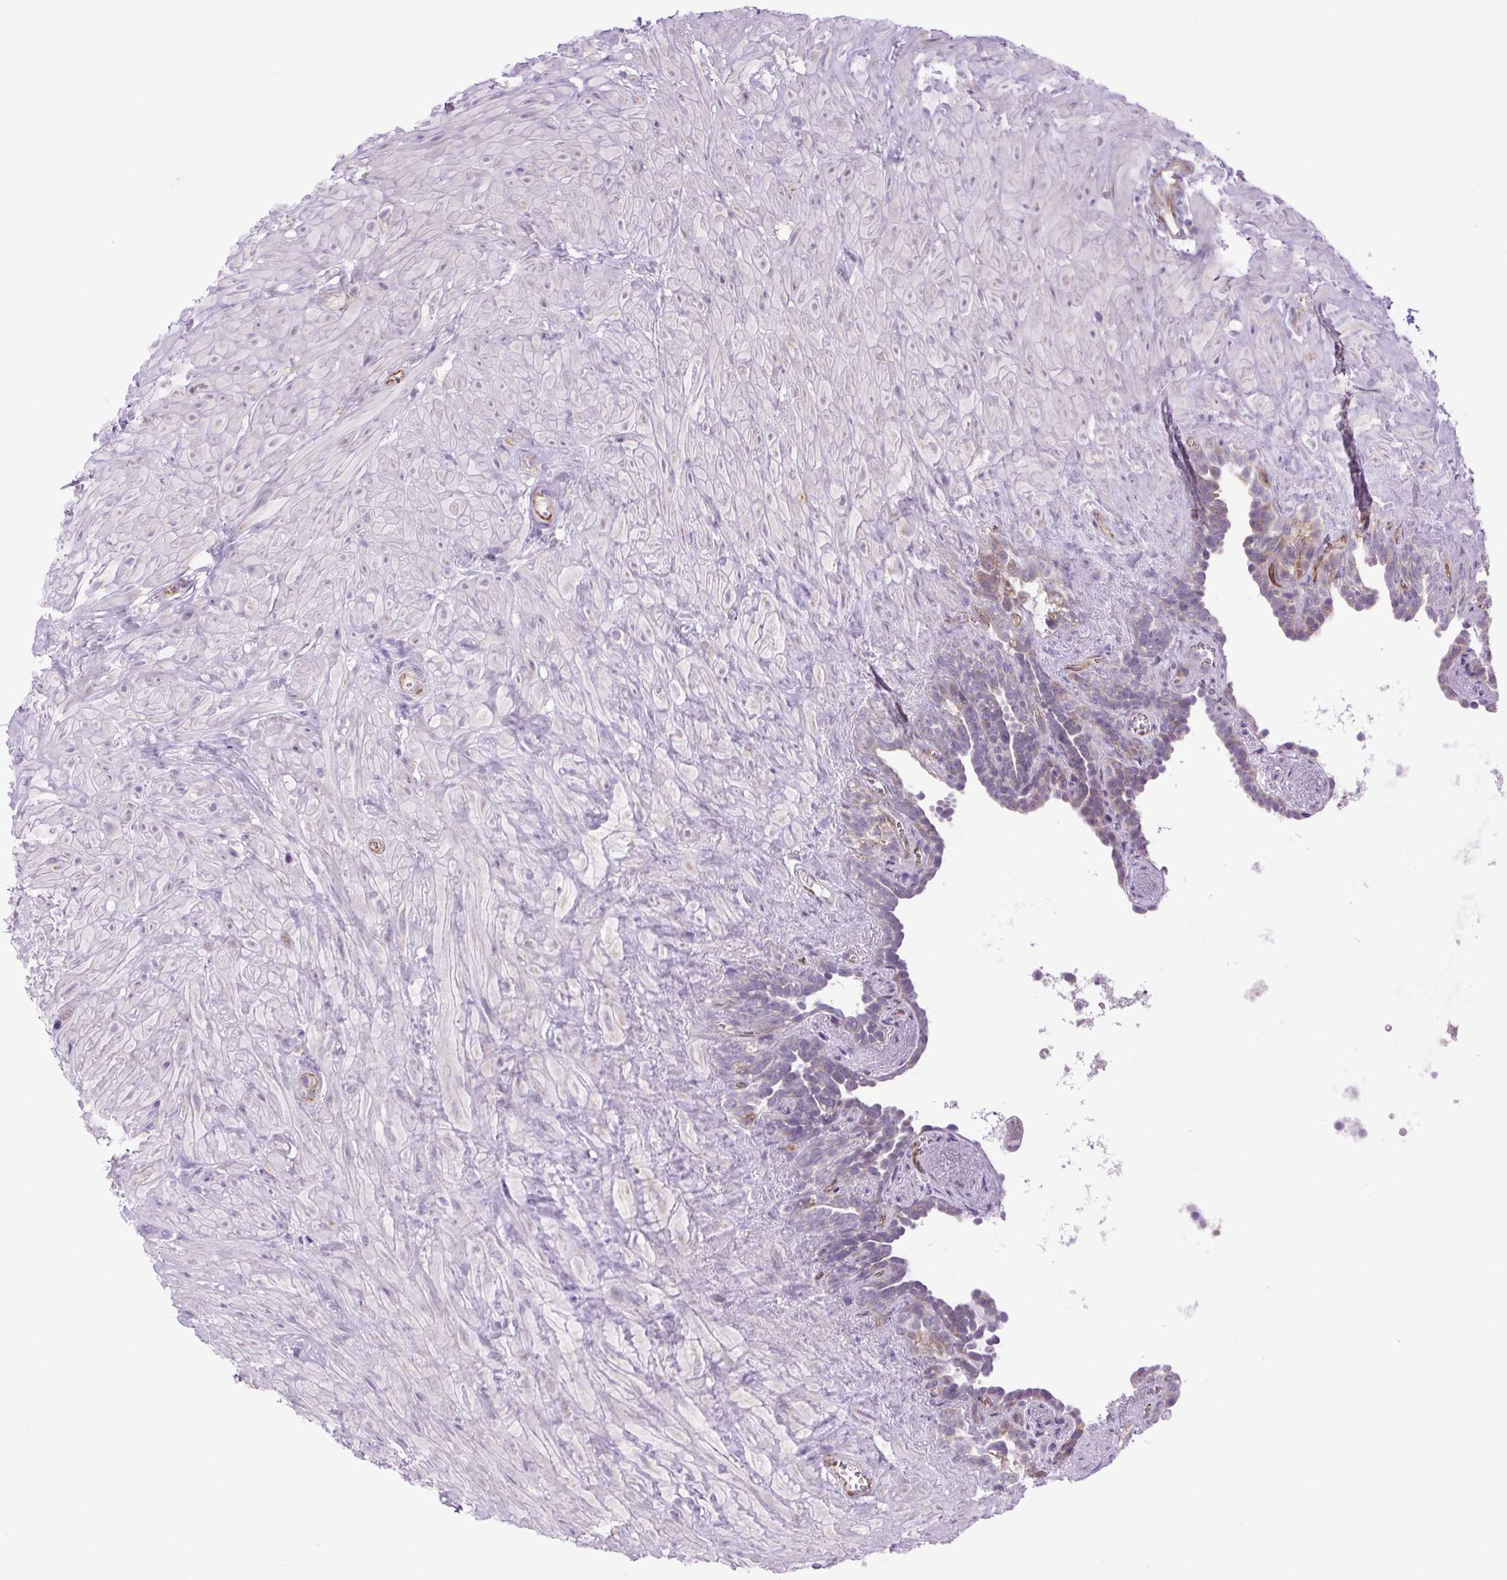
{"staining": {"intensity": "moderate", "quantity": "25%-75%", "location": "cytoplasmic/membranous"}, "tissue": "seminal vesicle", "cell_type": "Glandular cells", "image_type": "normal", "snomed": [{"axis": "morphology", "description": "Normal tissue, NOS"}, {"axis": "topography", "description": "Seminal veicle"}], "caption": "Immunohistochemical staining of normal human seminal vesicle displays moderate cytoplasmic/membranous protein staining in approximately 25%-75% of glandular cells. The staining was performed using DAB (3,3'-diaminobenzidine) to visualize the protein expression in brown, while the nuclei were stained in blue with hematoxylin (Magnification: 20x).", "gene": "RNASE10", "patient": {"sex": "male", "age": 76}}